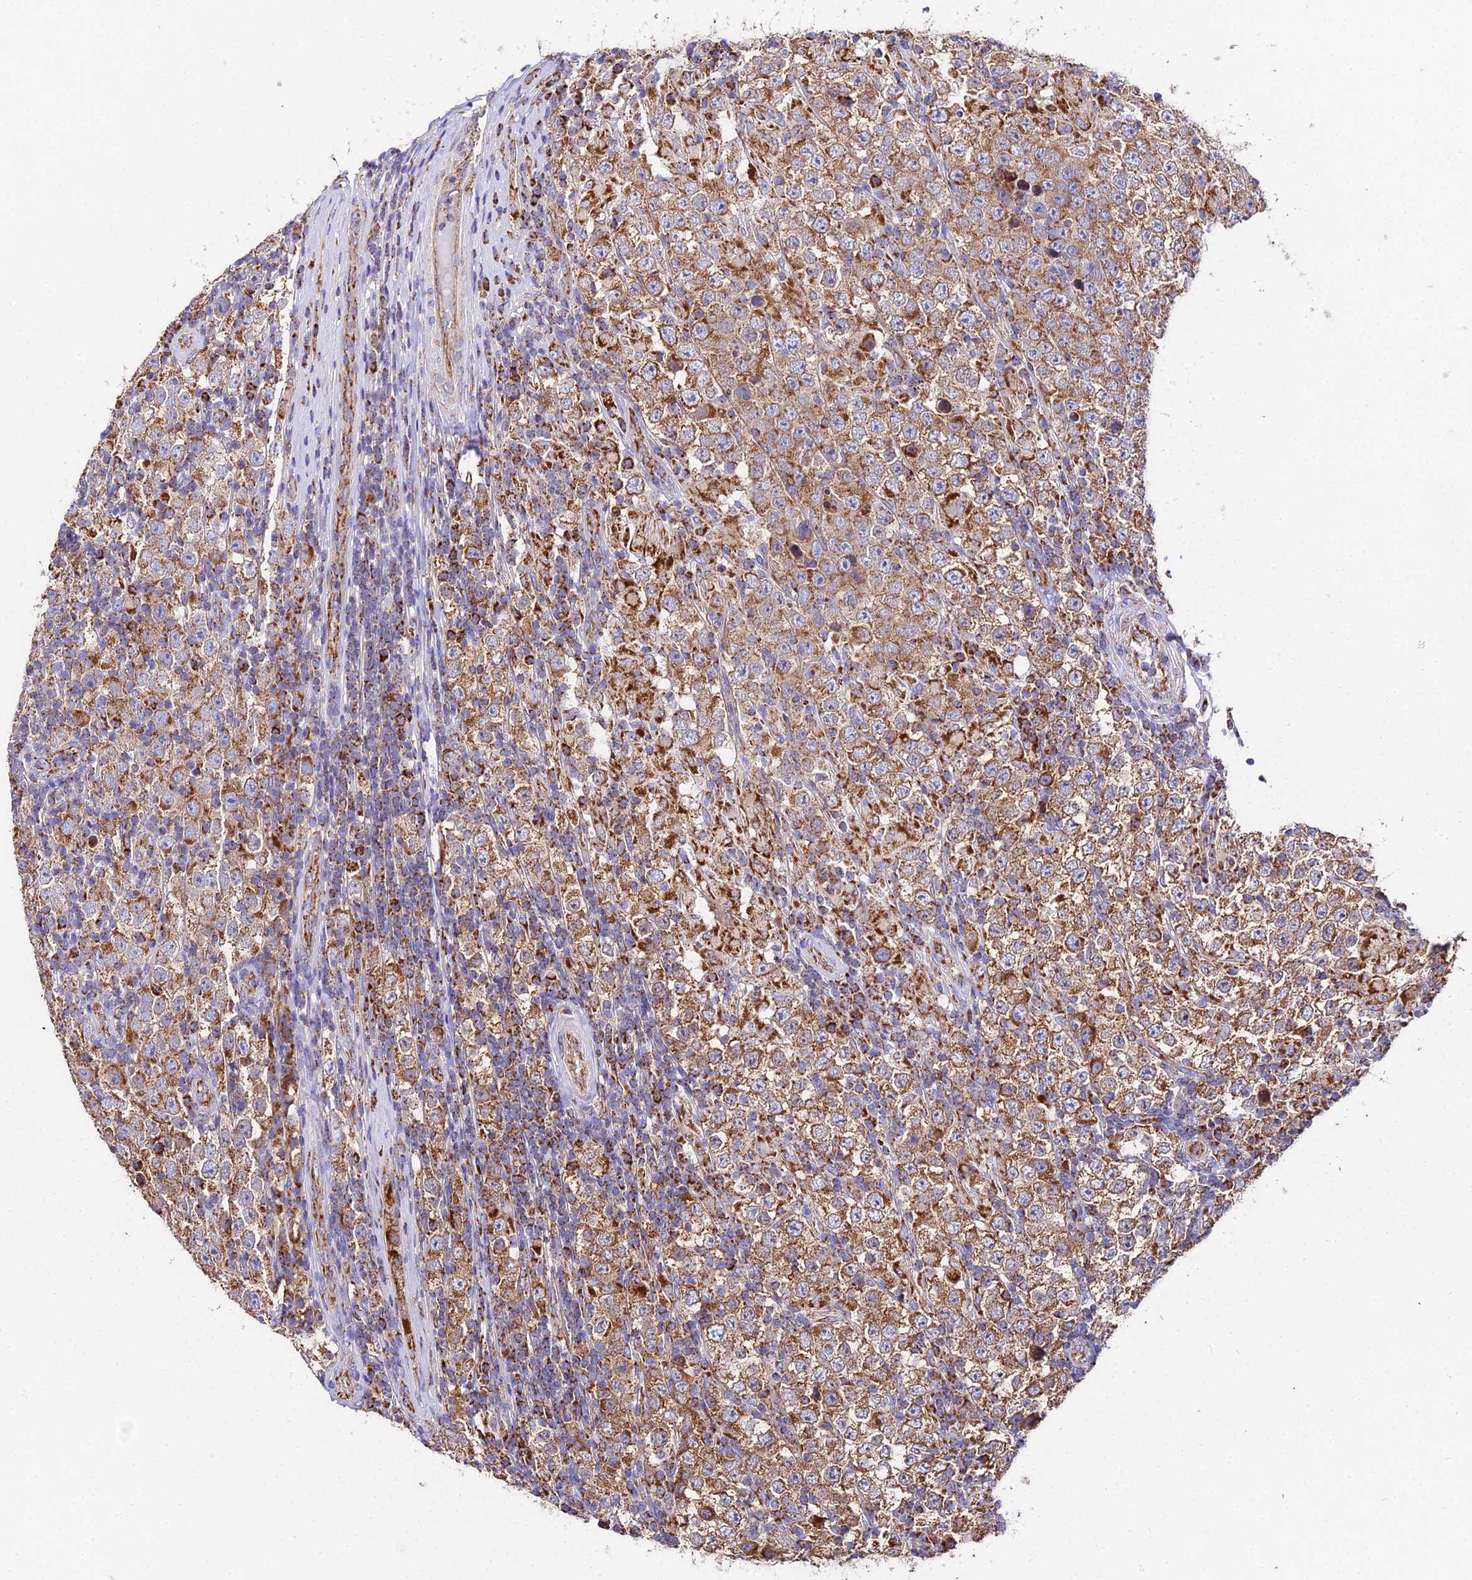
{"staining": {"intensity": "moderate", "quantity": ">75%", "location": "cytoplasmic/membranous"}, "tissue": "testis cancer", "cell_type": "Tumor cells", "image_type": "cancer", "snomed": [{"axis": "morphology", "description": "Normal tissue, NOS"}, {"axis": "morphology", "description": "Urothelial carcinoma, High grade"}, {"axis": "morphology", "description": "Seminoma, NOS"}, {"axis": "morphology", "description": "Carcinoma, Embryonal, NOS"}, {"axis": "topography", "description": "Urinary bladder"}, {"axis": "topography", "description": "Testis"}], "caption": "This is an image of IHC staining of high-grade urothelial carcinoma (testis), which shows moderate expression in the cytoplasmic/membranous of tumor cells.", "gene": "OCIAD1", "patient": {"sex": "male", "age": 41}}